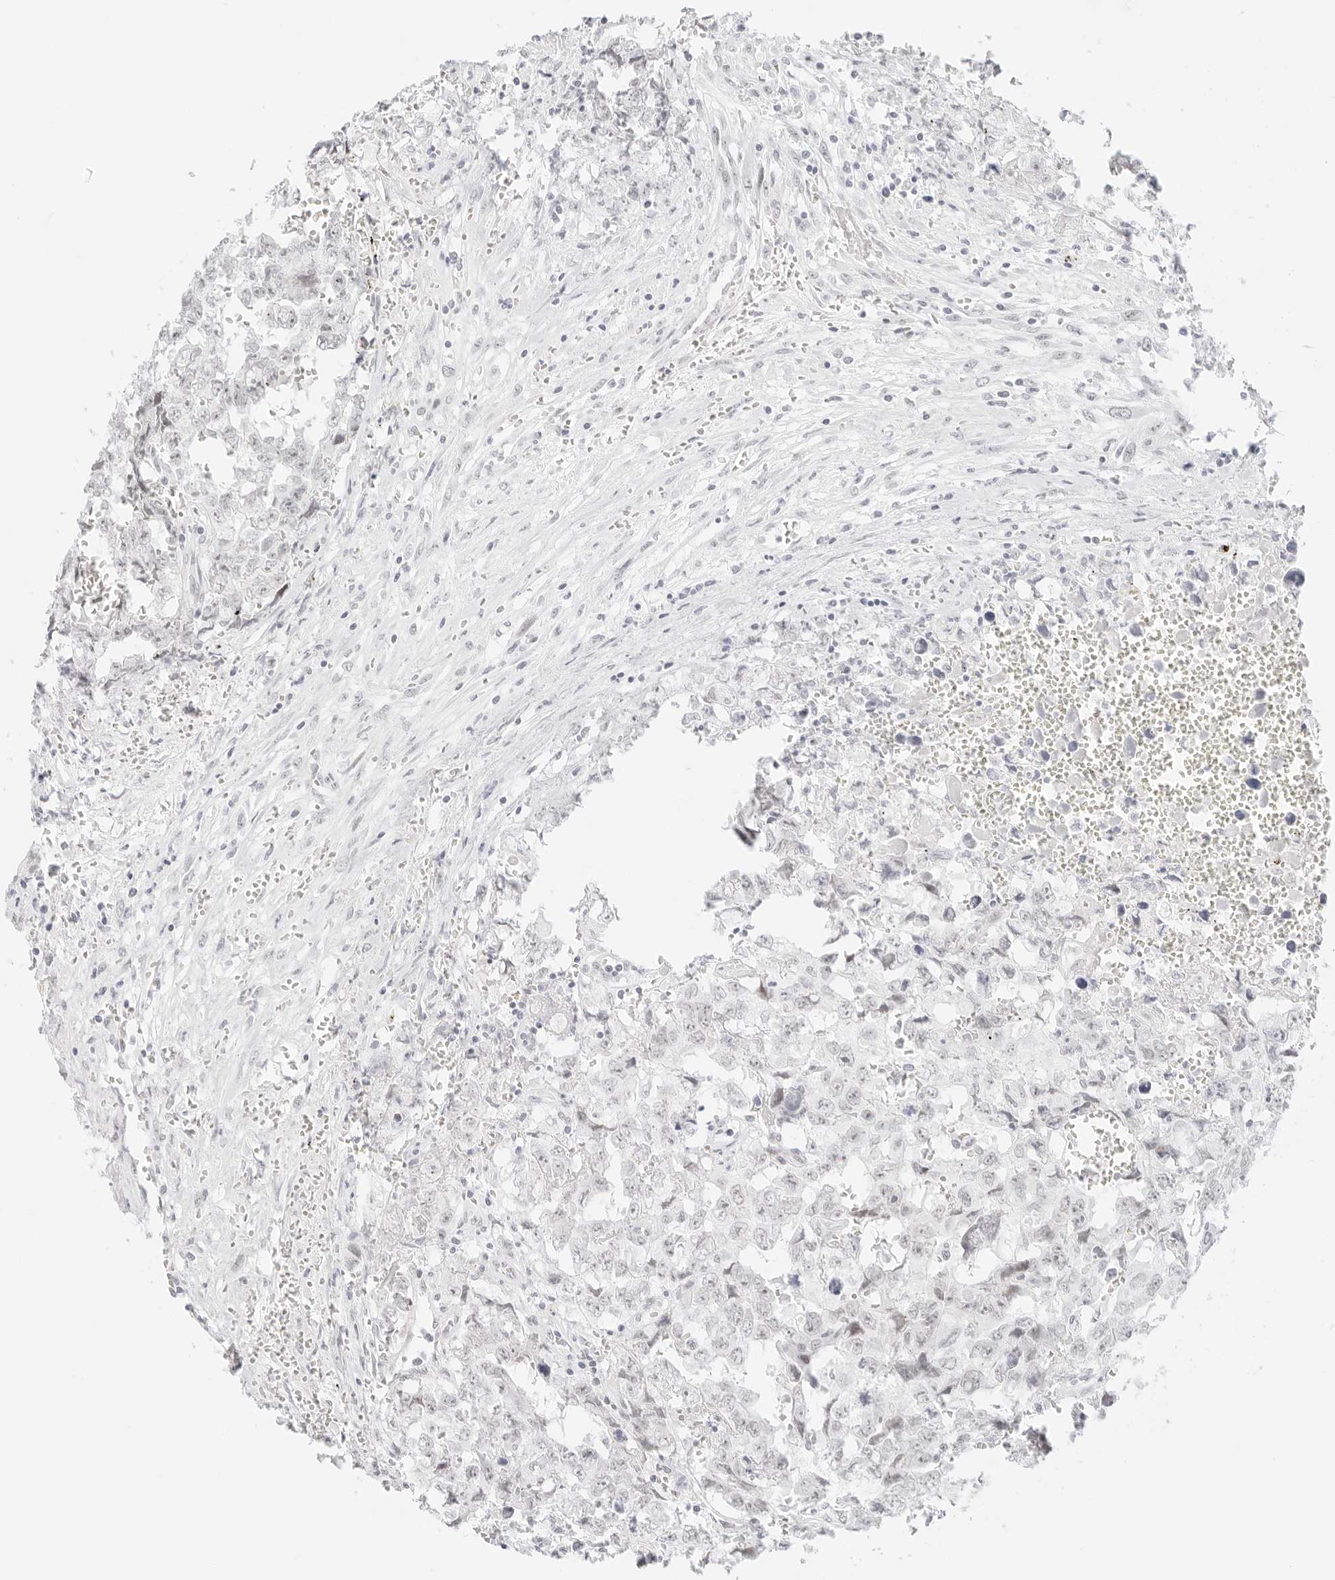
{"staining": {"intensity": "negative", "quantity": "none", "location": "none"}, "tissue": "testis cancer", "cell_type": "Tumor cells", "image_type": "cancer", "snomed": [{"axis": "morphology", "description": "Carcinoma, Embryonal, NOS"}, {"axis": "topography", "description": "Testis"}], "caption": "Tumor cells show no significant positivity in testis cancer. The staining was performed using DAB (3,3'-diaminobenzidine) to visualize the protein expression in brown, while the nuclei were stained in blue with hematoxylin (Magnification: 20x).", "gene": "ITGA6", "patient": {"sex": "male", "age": 31}}